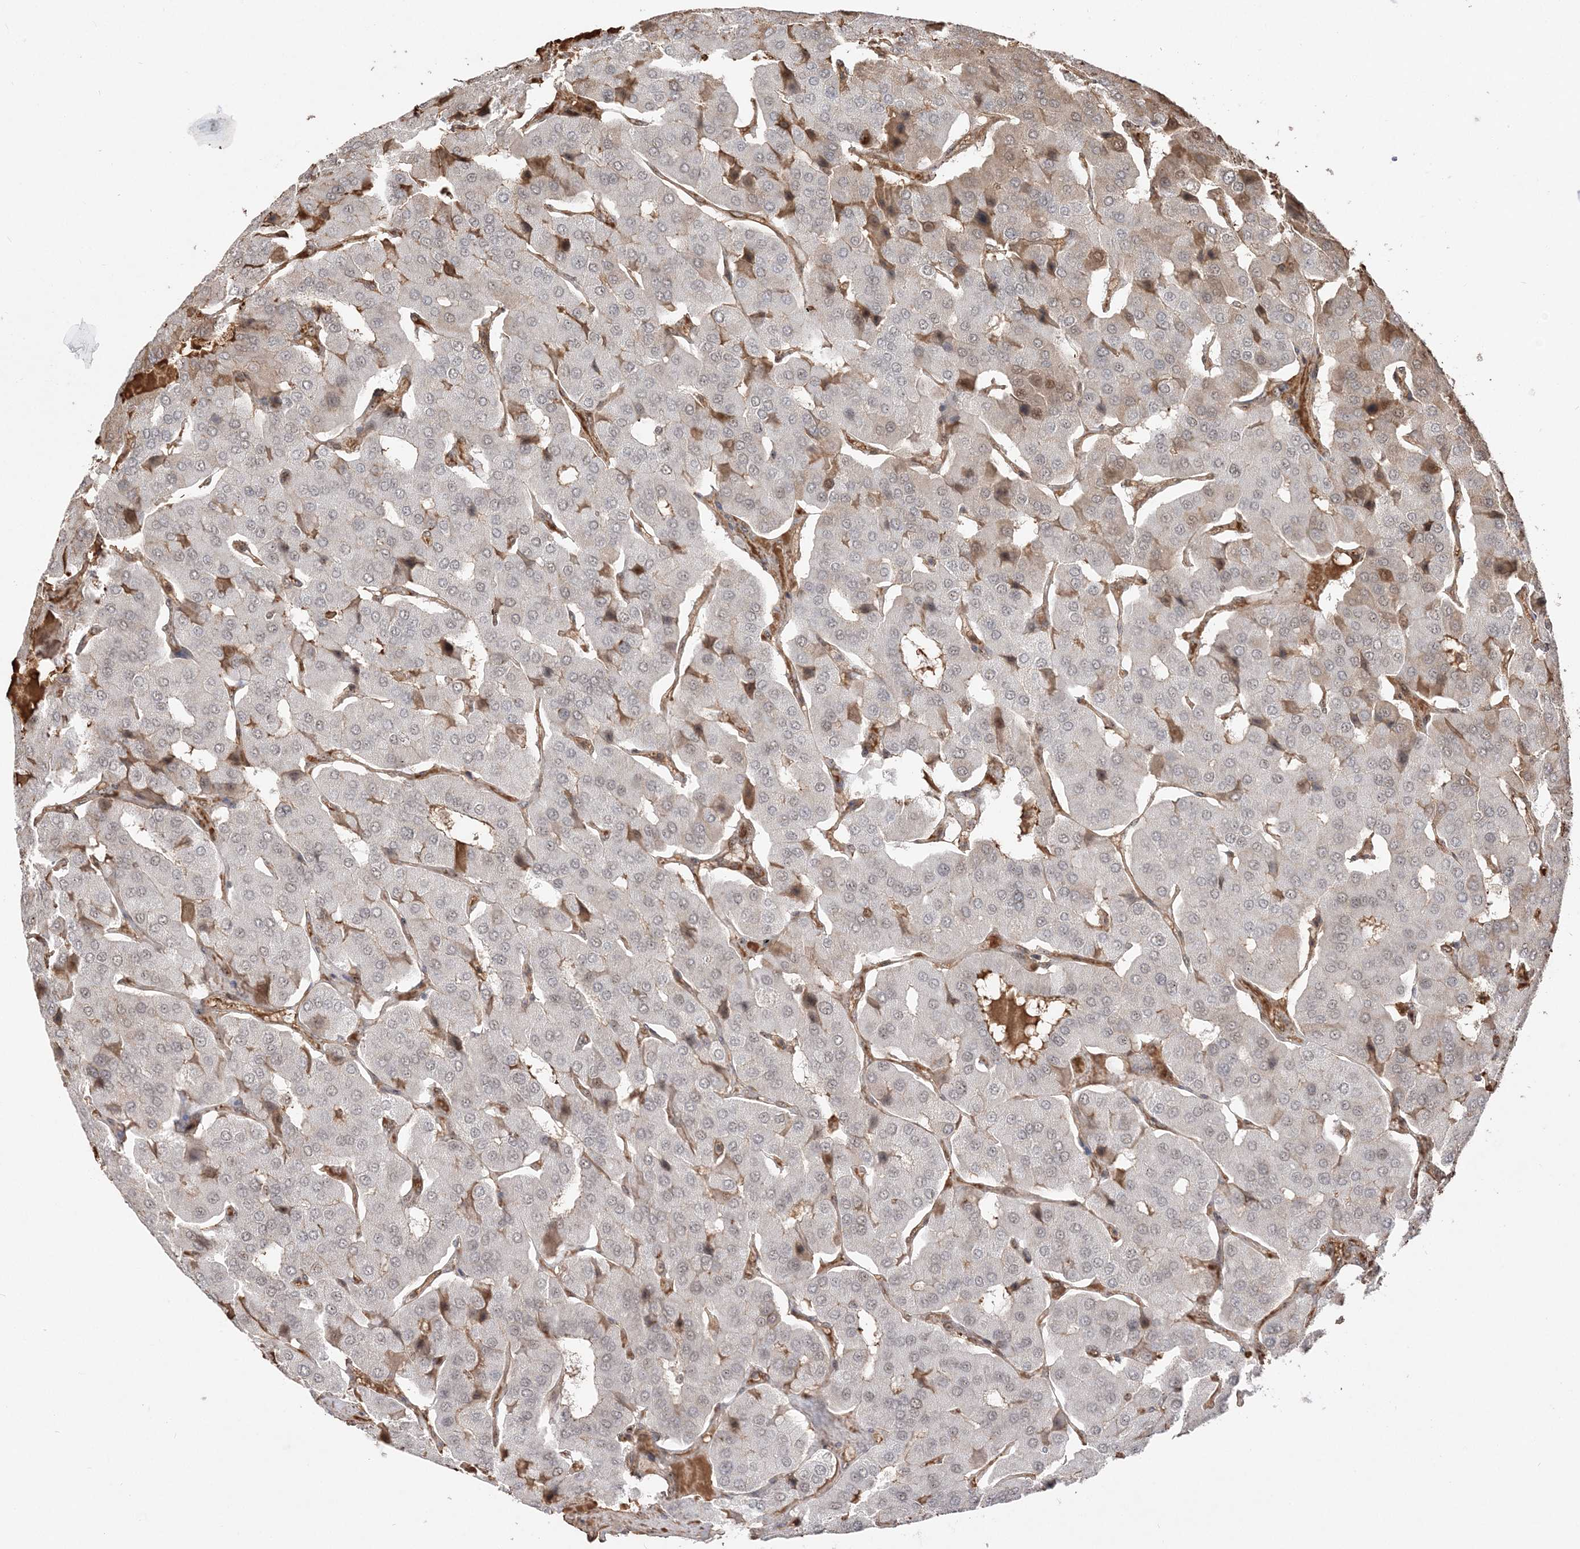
{"staining": {"intensity": "weak", "quantity": "<25%", "location": "cytoplasmic/membranous,nuclear"}, "tissue": "parathyroid gland", "cell_type": "Glandular cells", "image_type": "normal", "snomed": [{"axis": "morphology", "description": "Normal tissue, NOS"}, {"axis": "morphology", "description": "Adenoma, NOS"}, {"axis": "topography", "description": "Parathyroid gland"}], "caption": "There is no significant expression in glandular cells of parathyroid gland. The staining is performed using DAB (3,3'-diaminobenzidine) brown chromogen with nuclei counter-stained in using hematoxylin.", "gene": "RBM17", "patient": {"sex": "female", "age": 86}}